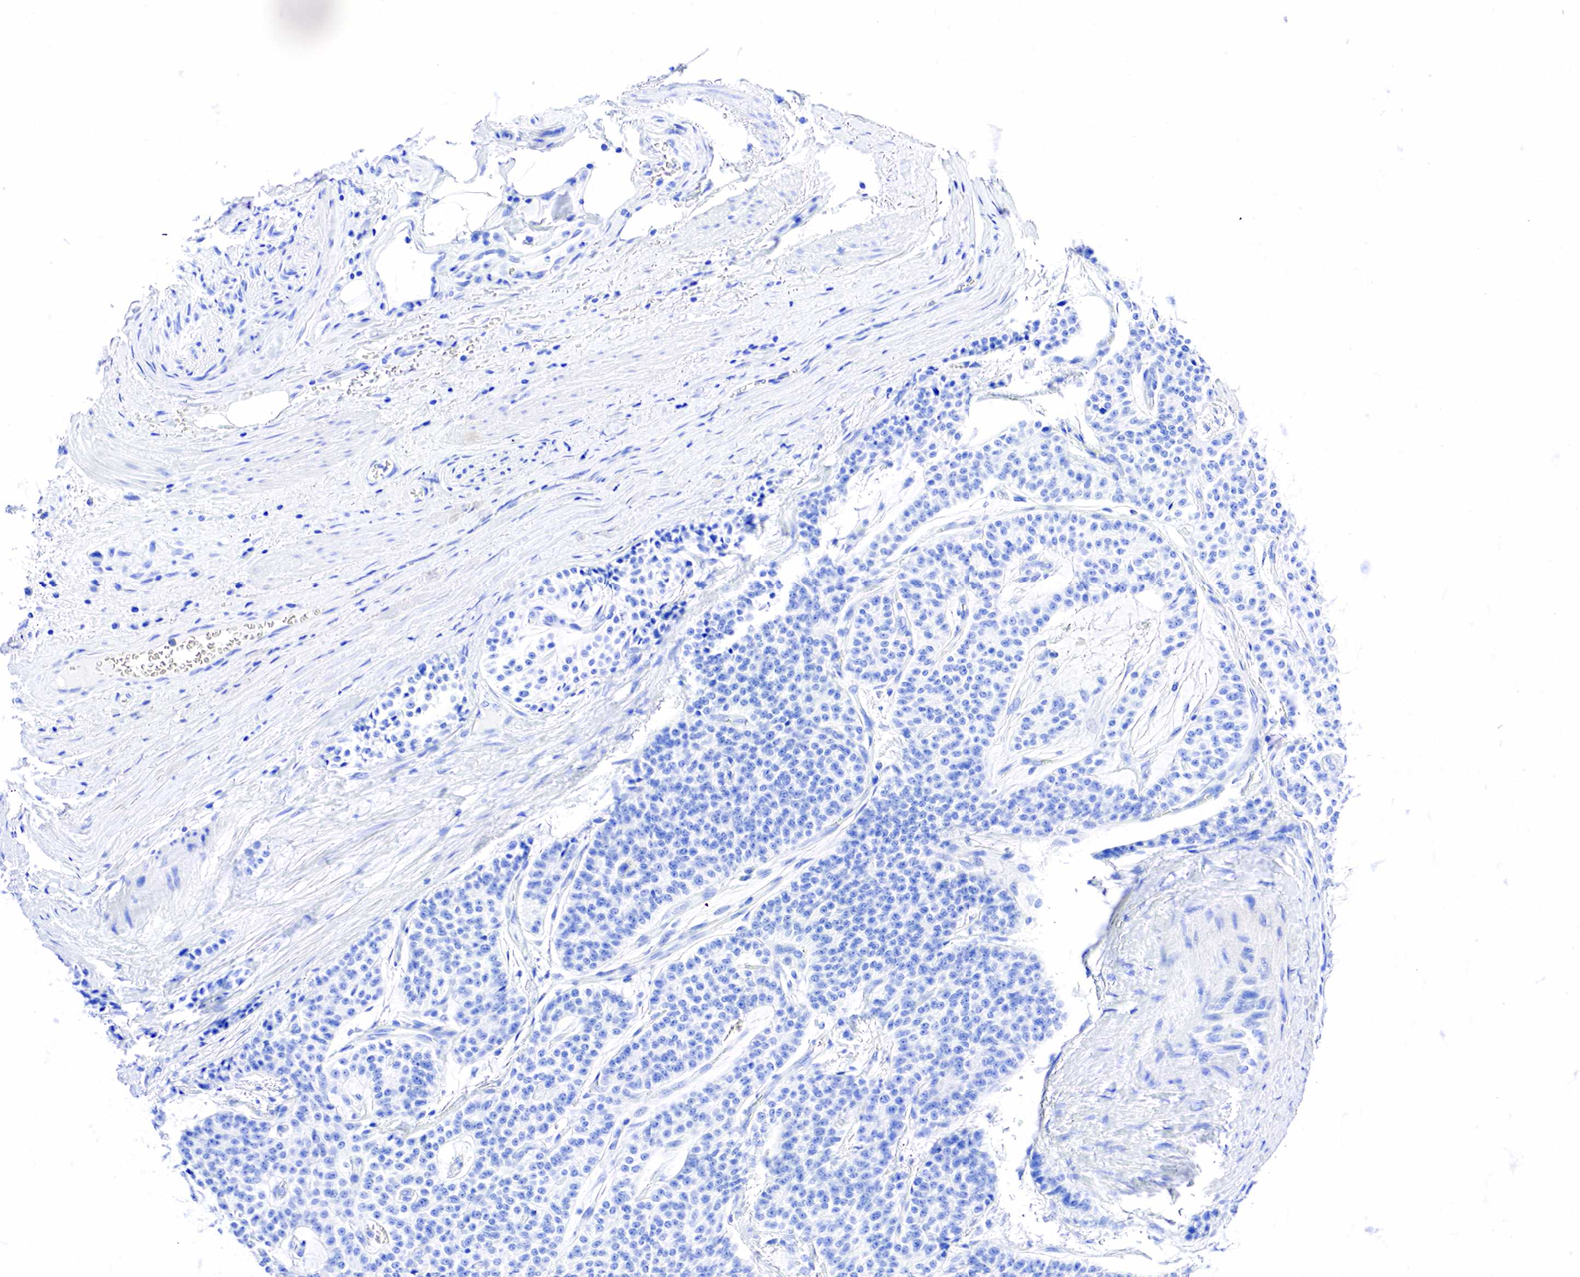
{"staining": {"intensity": "negative", "quantity": "none", "location": "none"}, "tissue": "carcinoid", "cell_type": "Tumor cells", "image_type": "cancer", "snomed": [{"axis": "morphology", "description": "Carcinoid, malignant, NOS"}, {"axis": "topography", "description": "Stomach"}], "caption": "Micrograph shows no significant protein positivity in tumor cells of carcinoid (malignant). The staining was performed using DAB to visualize the protein expression in brown, while the nuclei were stained in blue with hematoxylin (Magnification: 20x).", "gene": "ESR1", "patient": {"sex": "female", "age": 76}}